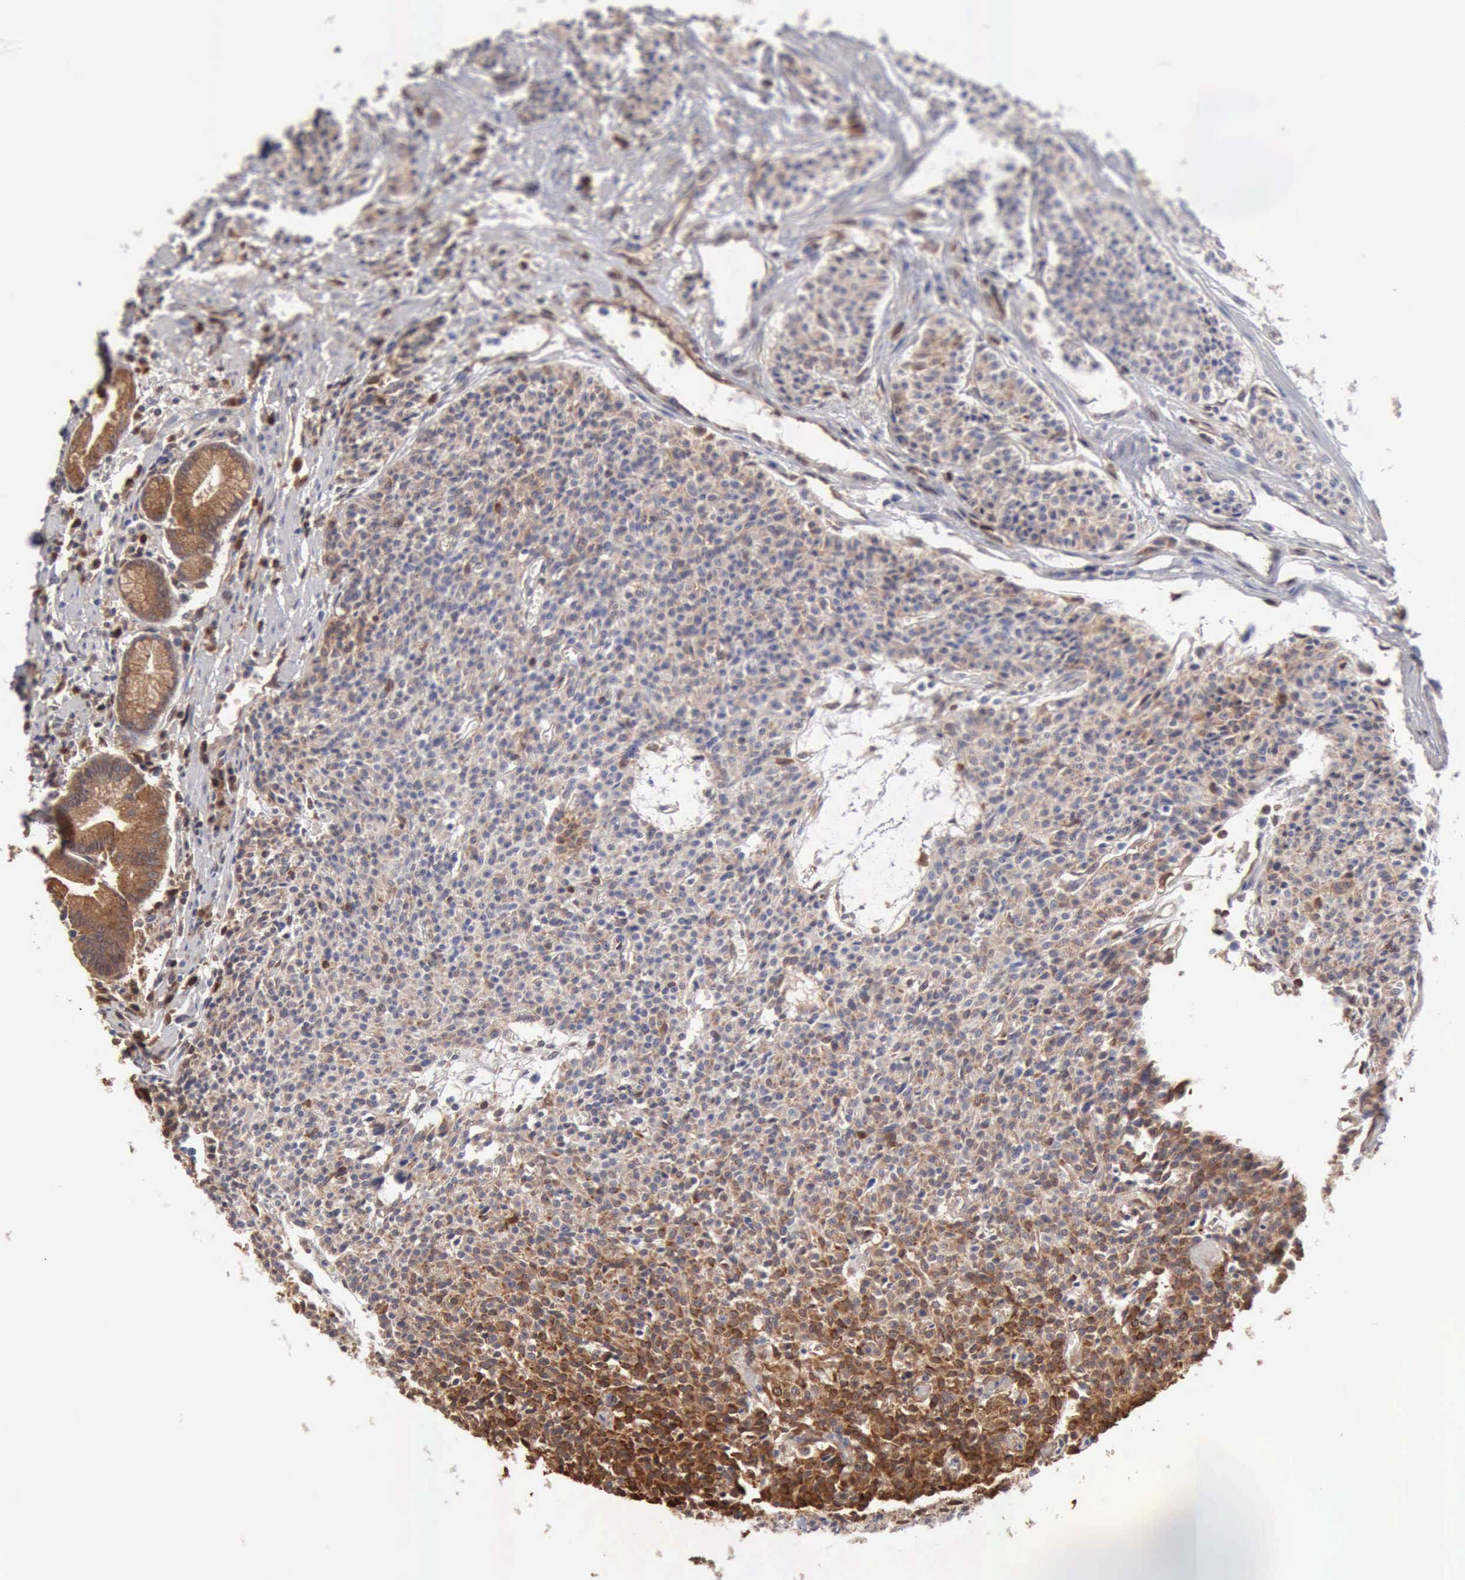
{"staining": {"intensity": "weak", "quantity": ">75%", "location": "cytoplasmic/membranous"}, "tissue": "carcinoid", "cell_type": "Tumor cells", "image_type": "cancer", "snomed": [{"axis": "morphology", "description": "Carcinoid, malignant, NOS"}, {"axis": "topography", "description": "Stomach"}], "caption": "Human carcinoid stained with a protein marker exhibits weak staining in tumor cells.", "gene": "APOL2", "patient": {"sex": "female", "age": 76}}